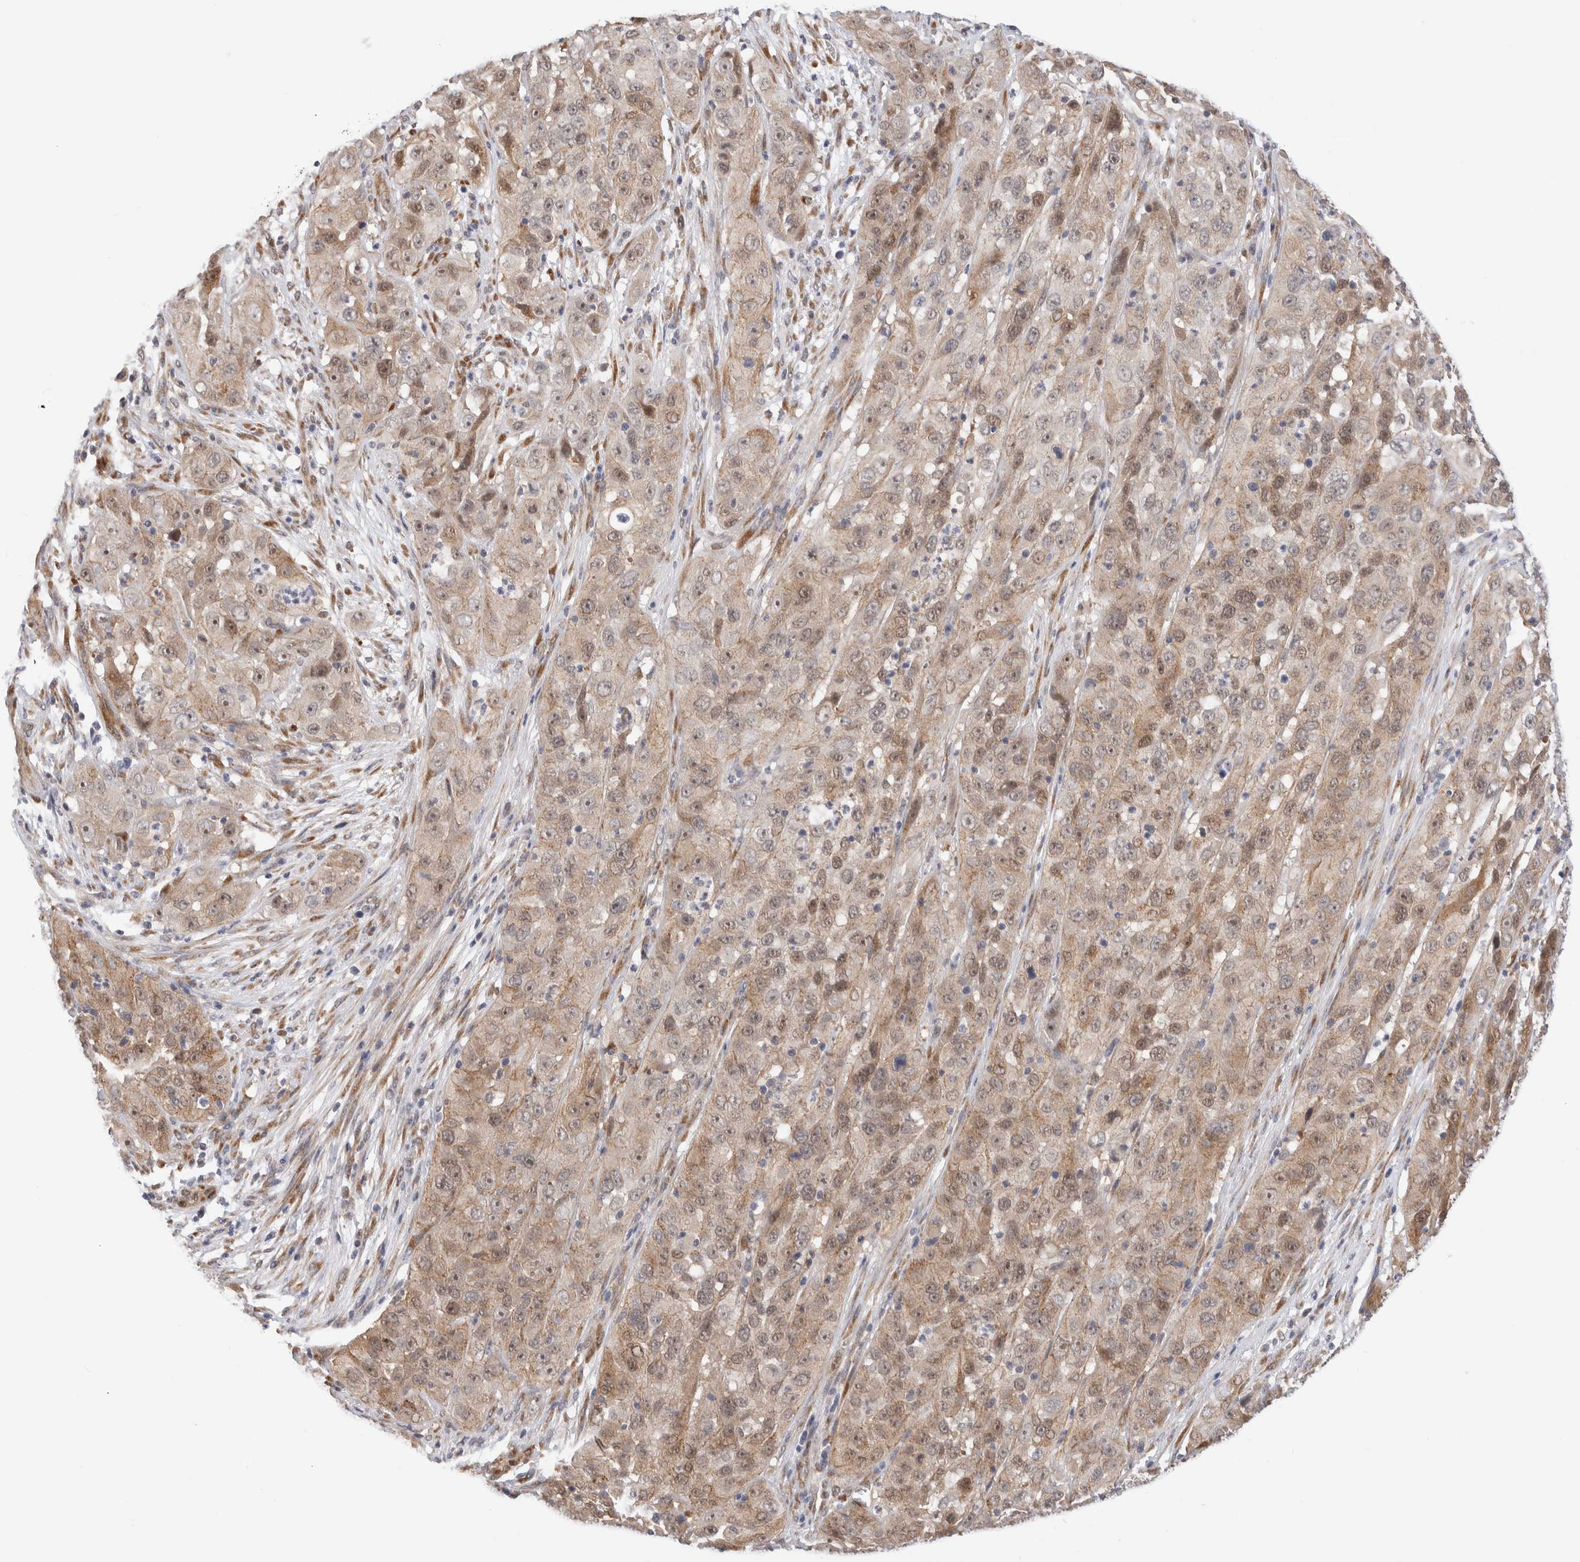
{"staining": {"intensity": "weak", "quantity": "25%-75%", "location": "cytoplasmic/membranous"}, "tissue": "cervical cancer", "cell_type": "Tumor cells", "image_type": "cancer", "snomed": [{"axis": "morphology", "description": "Squamous cell carcinoma, NOS"}, {"axis": "topography", "description": "Cervix"}], "caption": "A brown stain labels weak cytoplasmic/membranous staining of a protein in cervical cancer (squamous cell carcinoma) tumor cells. (Brightfield microscopy of DAB IHC at high magnification).", "gene": "NSMAF", "patient": {"sex": "female", "age": 32}}